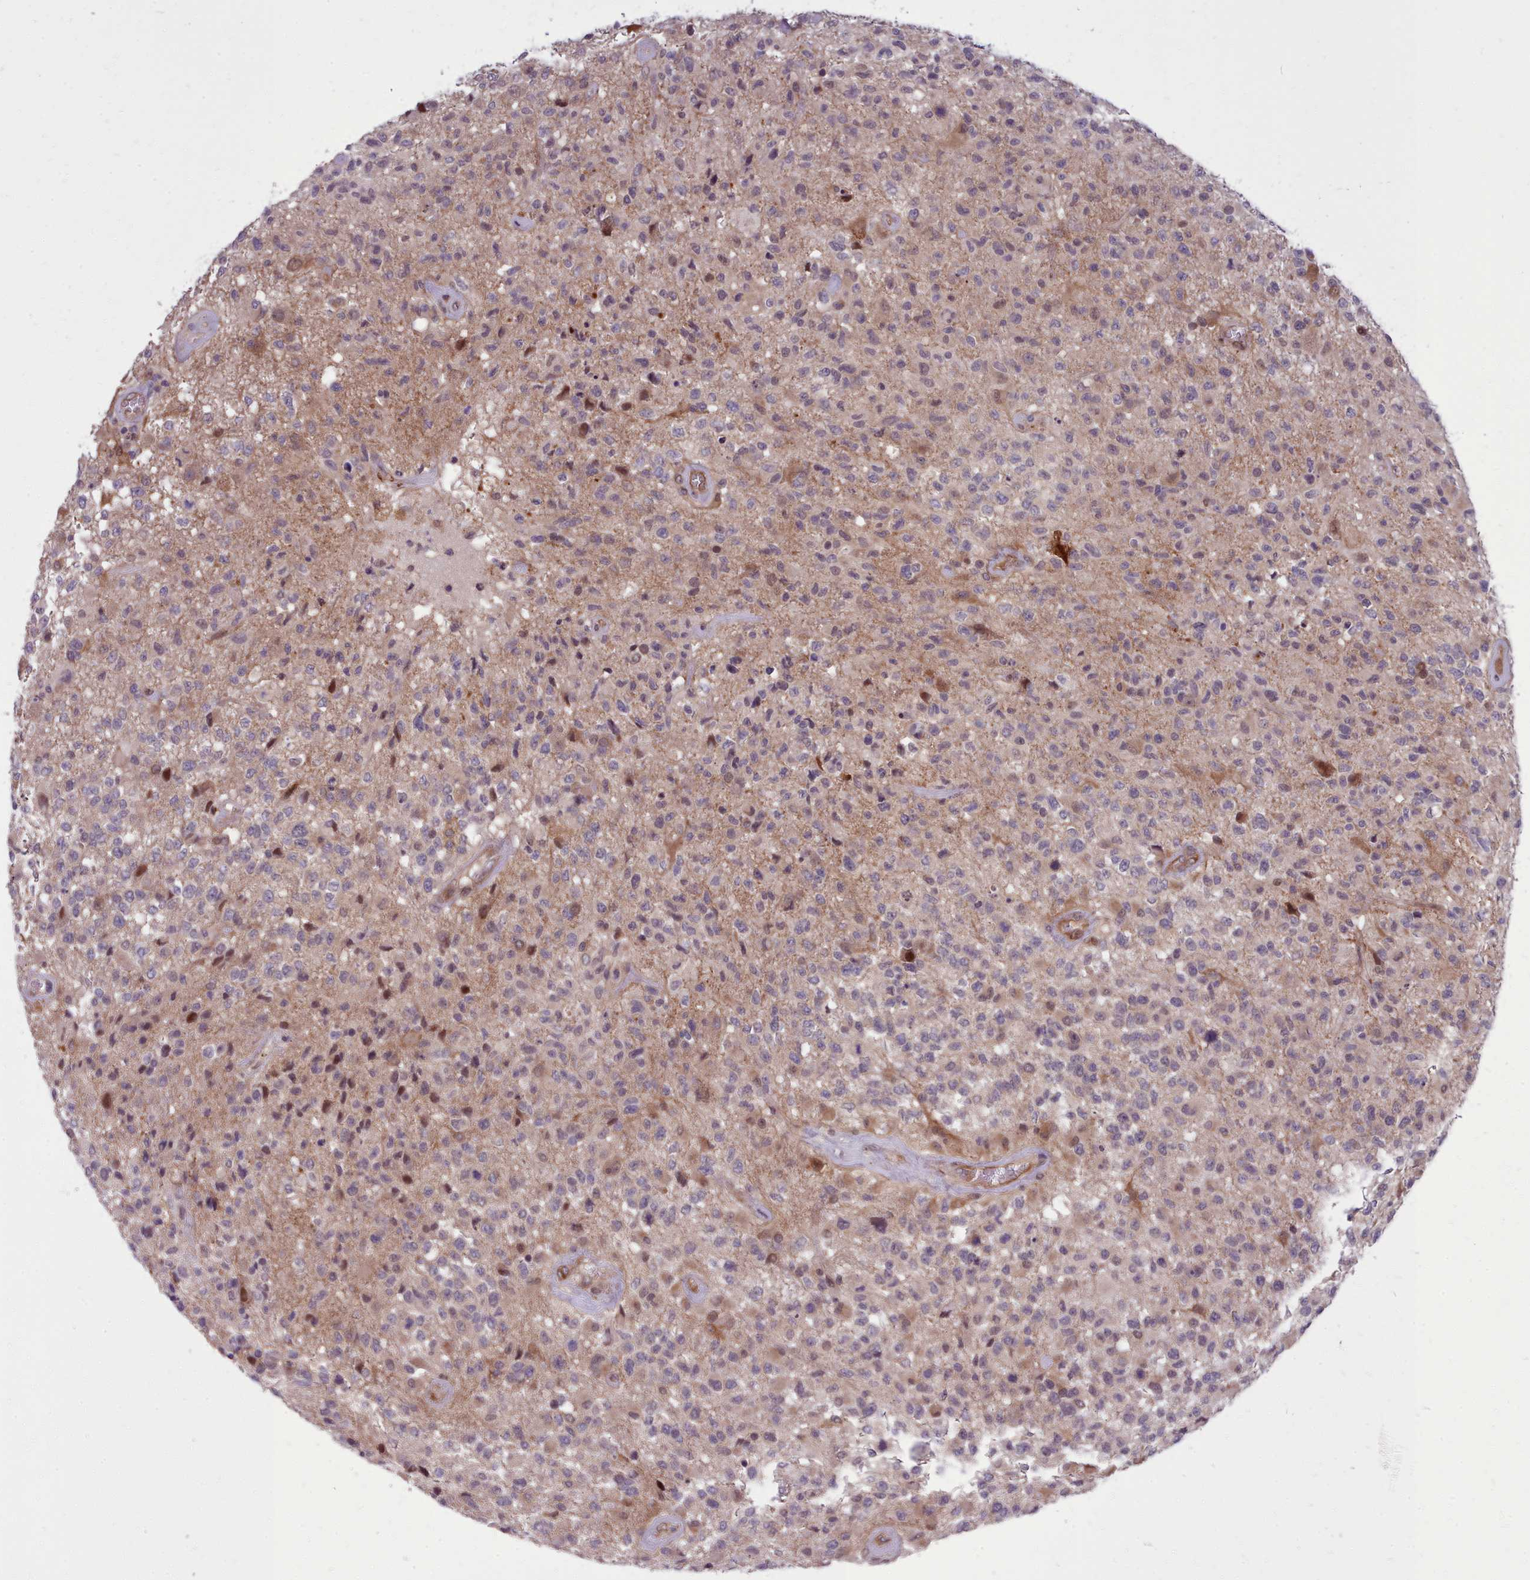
{"staining": {"intensity": "negative", "quantity": "none", "location": "none"}, "tissue": "glioma", "cell_type": "Tumor cells", "image_type": "cancer", "snomed": [{"axis": "morphology", "description": "Glioma, malignant, High grade"}, {"axis": "morphology", "description": "Glioblastoma, NOS"}, {"axis": "topography", "description": "Brain"}], "caption": "High magnification brightfield microscopy of high-grade glioma (malignant) stained with DAB (3,3'-diaminobenzidine) (brown) and counterstained with hematoxylin (blue): tumor cells show no significant positivity.", "gene": "AHCY", "patient": {"sex": "male", "age": 60}}